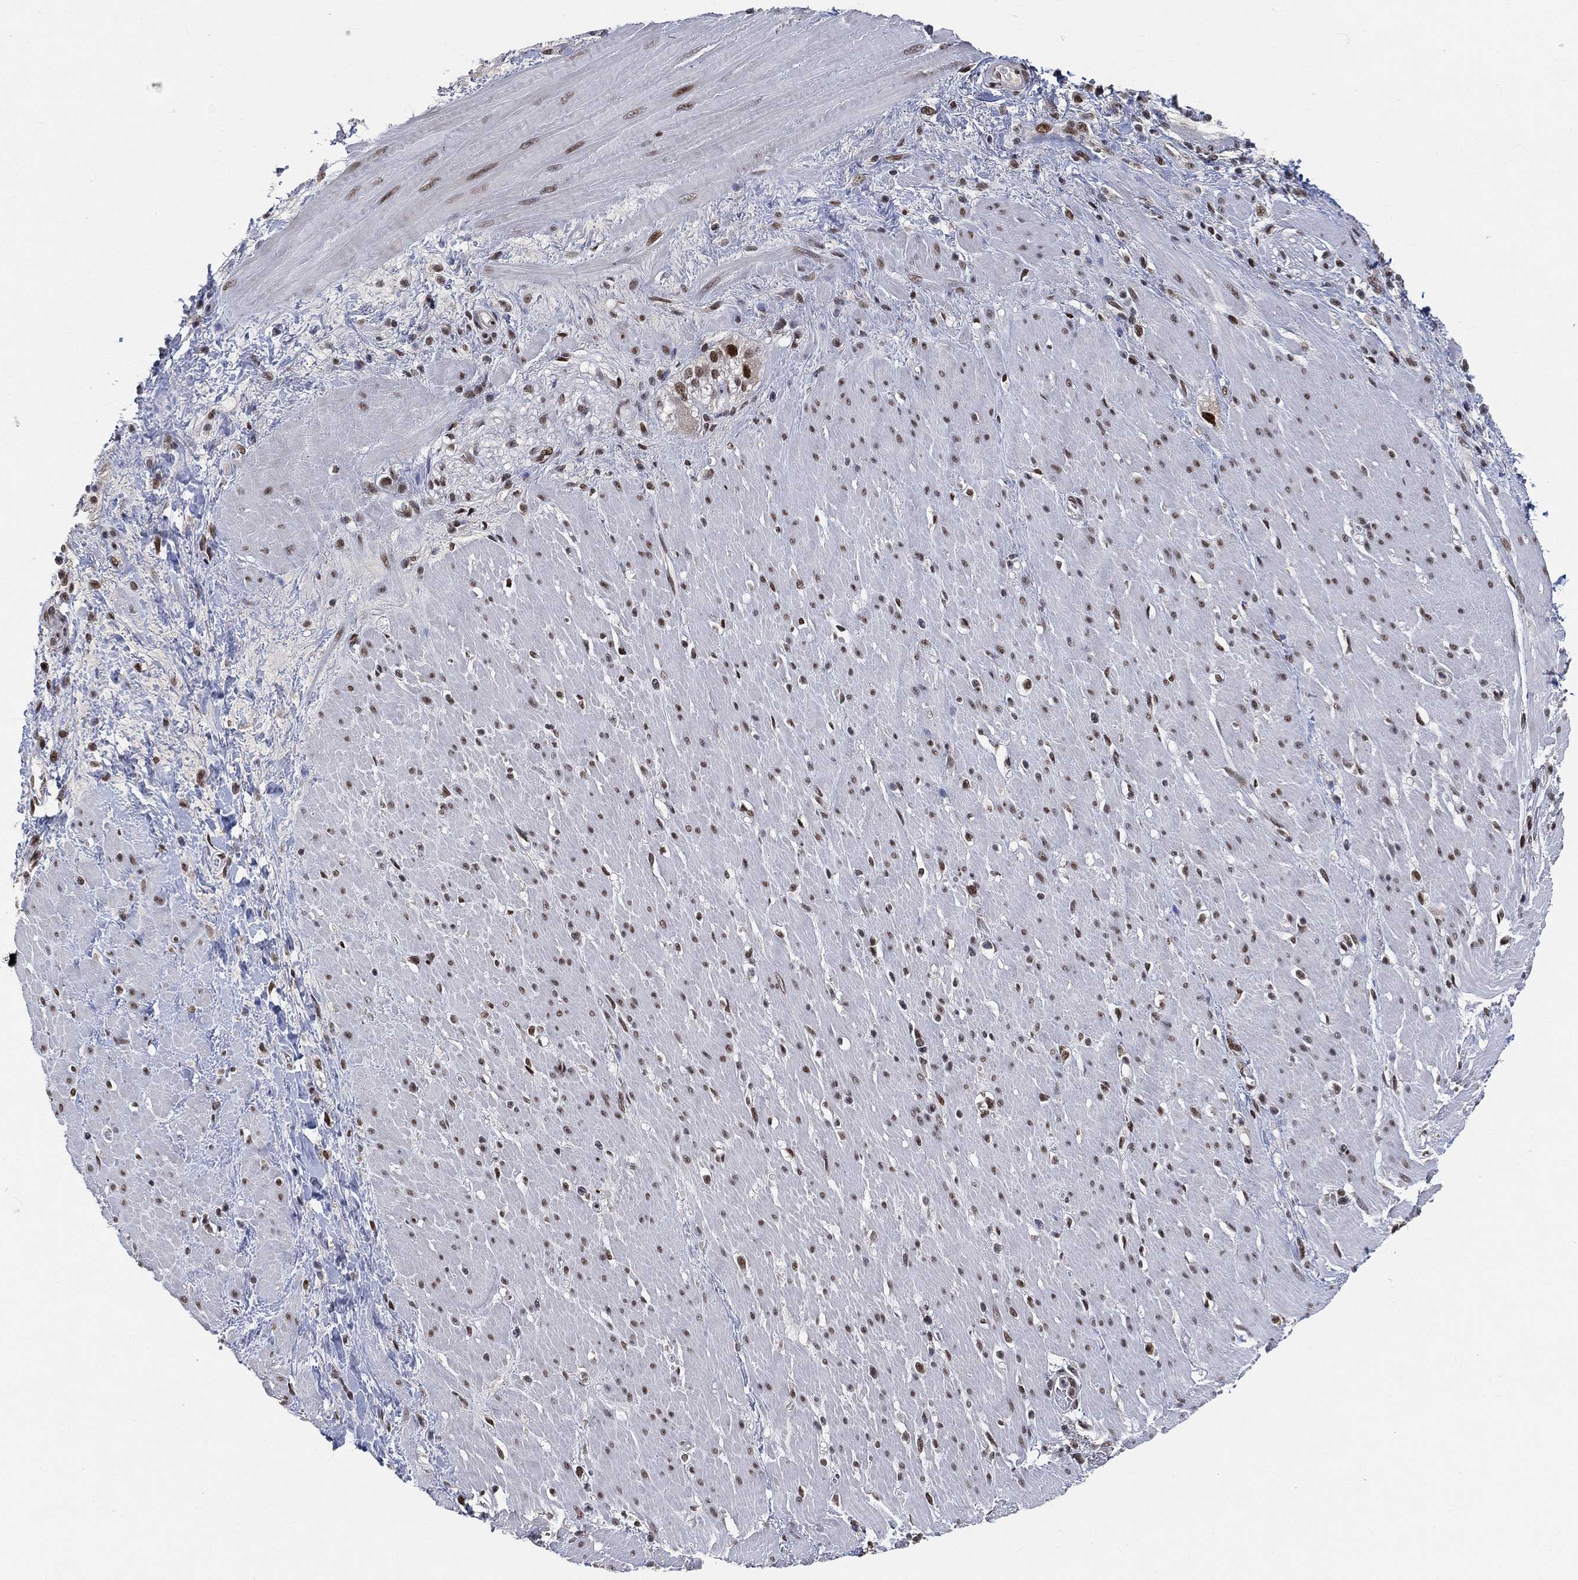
{"staining": {"intensity": "moderate", "quantity": "25%-75%", "location": "nuclear"}, "tissue": "smooth muscle", "cell_type": "Smooth muscle cells", "image_type": "normal", "snomed": [{"axis": "morphology", "description": "Normal tissue, NOS"}, {"axis": "topography", "description": "Soft tissue"}, {"axis": "topography", "description": "Smooth muscle"}], "caption": "A medium amount of moderate nuclear positivity is seen in approximately 25%-75% of smooth muscle cells in unremarkable smooth muscle. (DAB (3,3'-diaminobenzidine) IHC with brightfield microscopy, high magnification).", "gene": "YLPM1", "patient": {"sex": "male", "age": 72}}